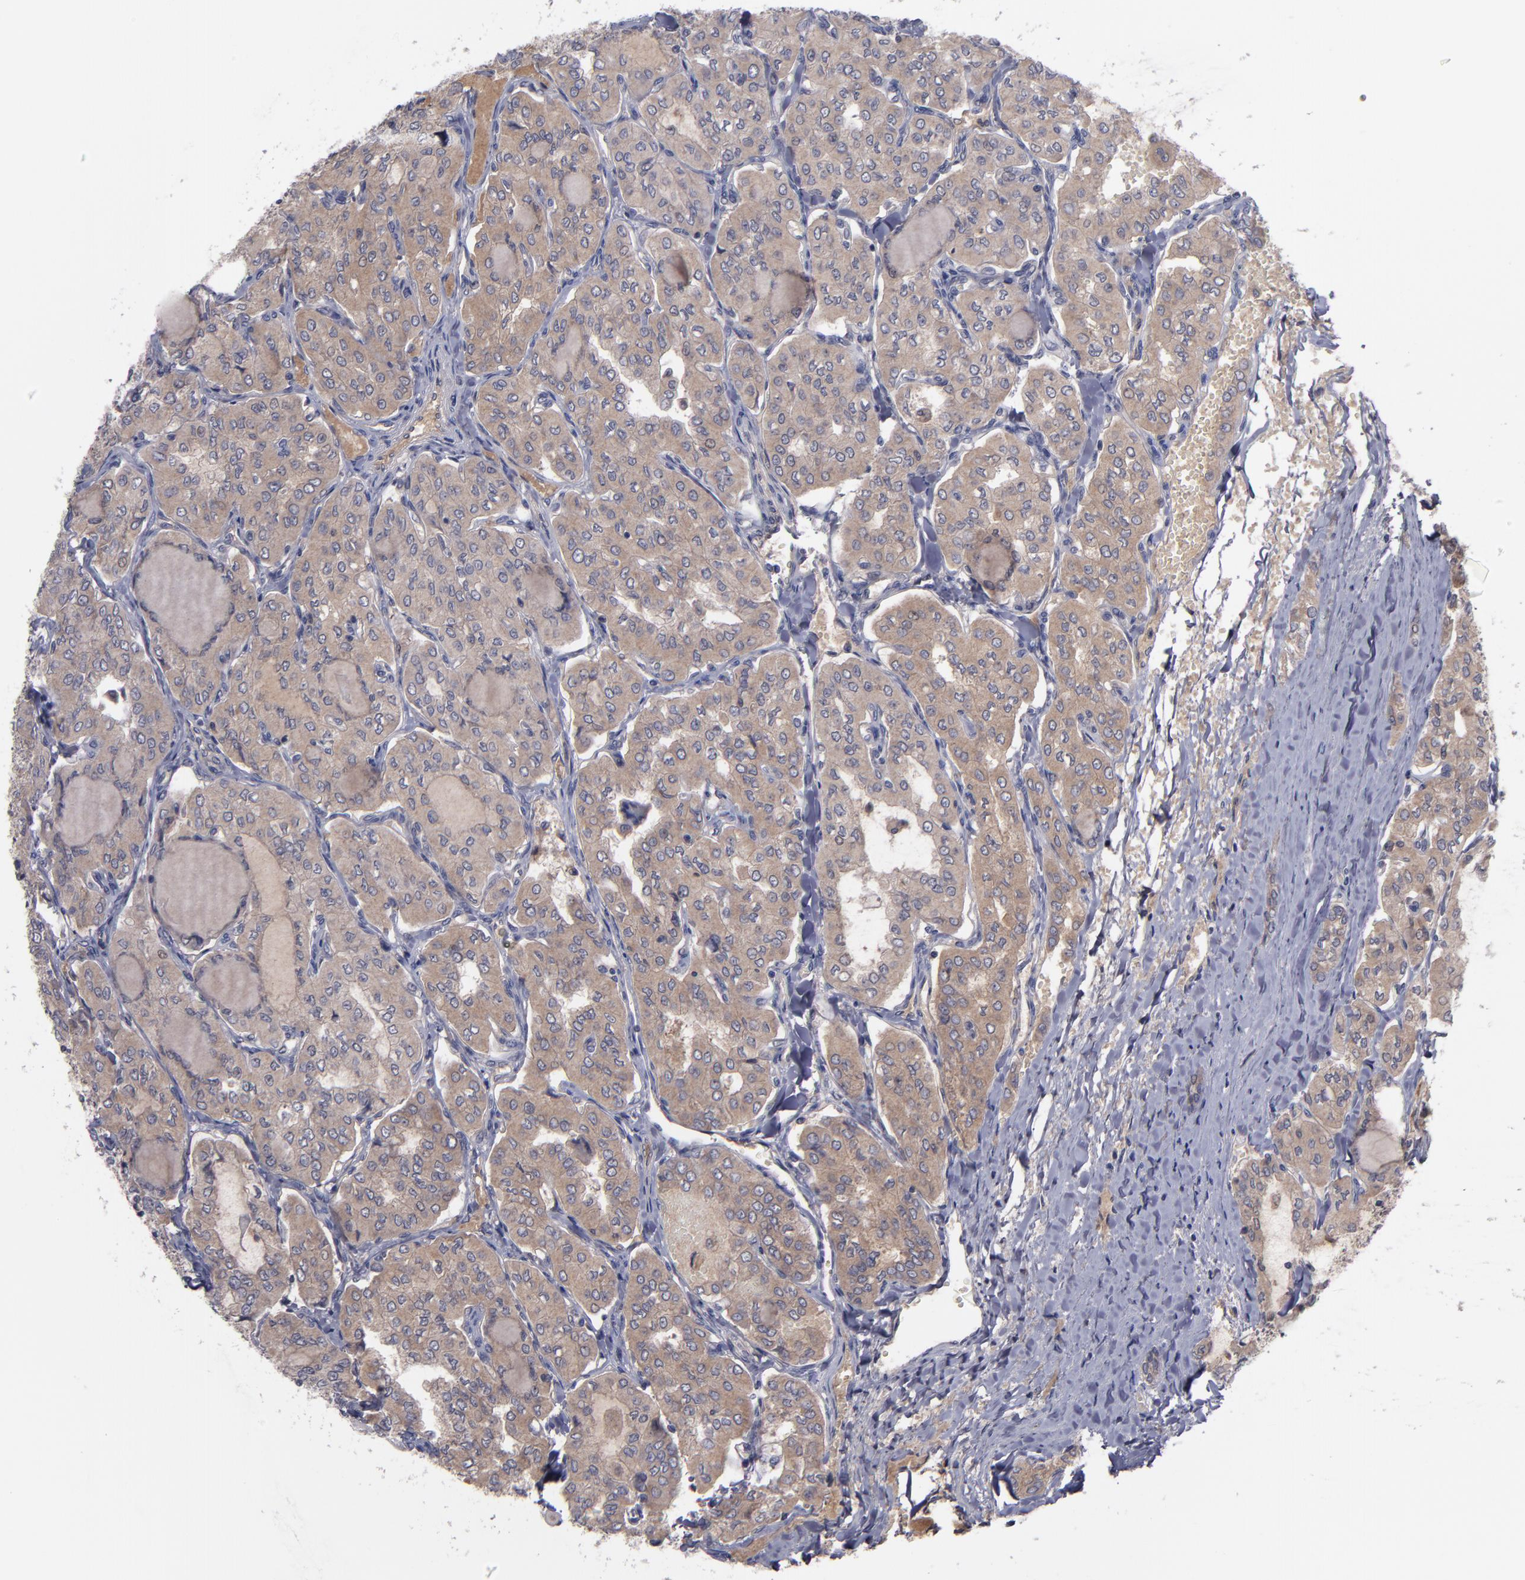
{"staining": {"intensity": "moderate", "quantity": ">75%", "location": "cytoplasmic/membranous"}, "tissue": "thyroid cancer", "cell_type": "Tumor cells", "image_type": "cancer", "snomed": [{"axis": "morphology", "description": "Papillary adenocarcinoma, NOS"}, {"axis": "topography", "description": "Thyroid gland"}], "caption": "Human thyroid papillary adenocarcinoma stained for a protein (brown) exhibits moderate cytoplasmic/membranous positive positivity in approximately >75% of tumor cells.", "gene": "MMP11", "patient": {"sex": "male", "age": 20}}